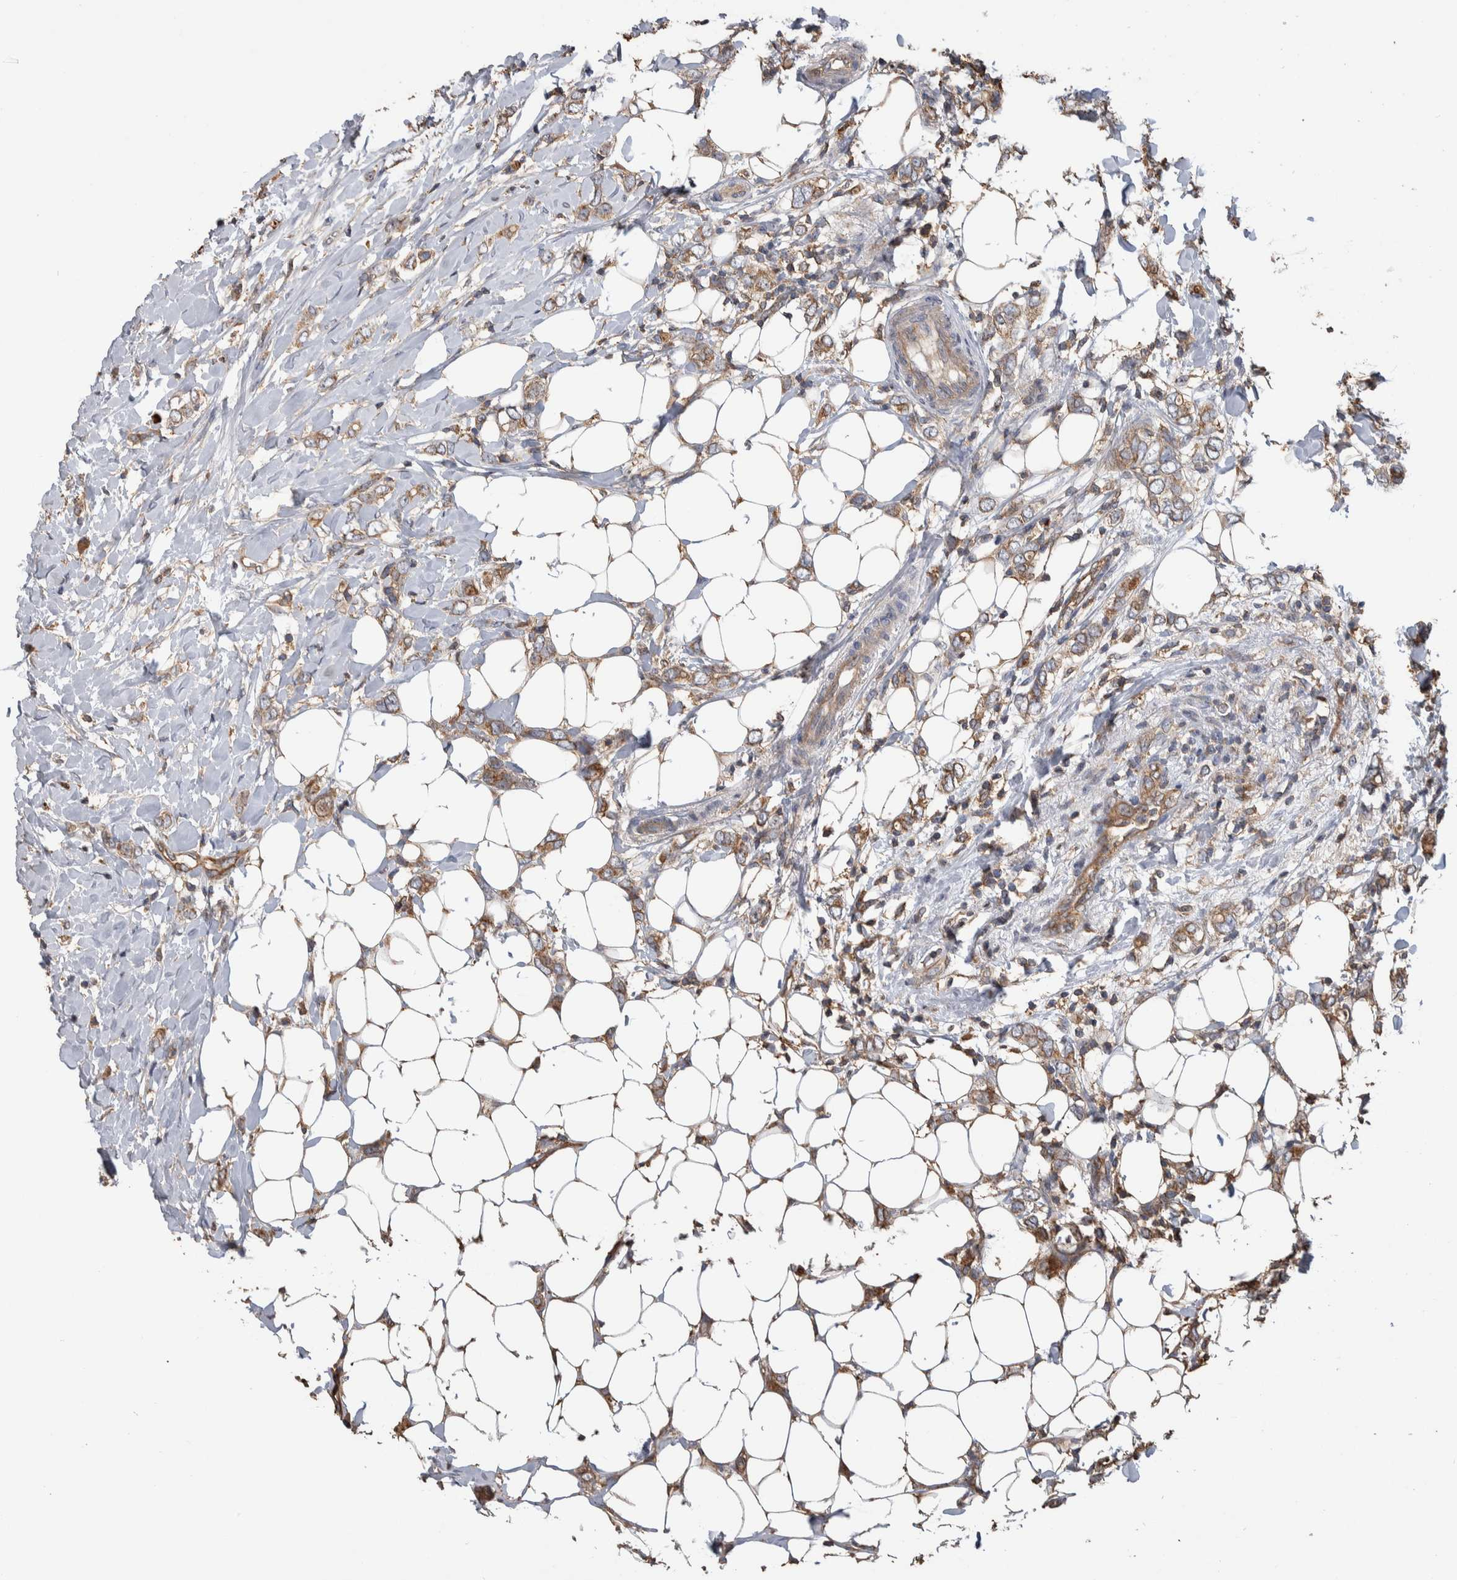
{"staining": {"intensity": "weak", "quantity": ">75%", "location": "cytoplasmic/membranous"}, "tissue": "breast cancer", "cell_type": "Tumor cells", "image_type": "cancer", "snomed": [{"axis": "morphology", "description": "Normal tissue, NOS"}, {"axis": "morphology", "description": "Lobular carcinoma"}, {"axis": "topography", "description": "Breast"}], "caption": "This histopathology image shows breast cancer stained with immunohistochemistry (IHC) to label a protein in brown. The cytoplasmic/membranous of tumor cells show weak positivity for the protein. Nuclei are counter-stained blue.", "gene": "SDCBP", "patient": {"sex": "female", "age": 47}}